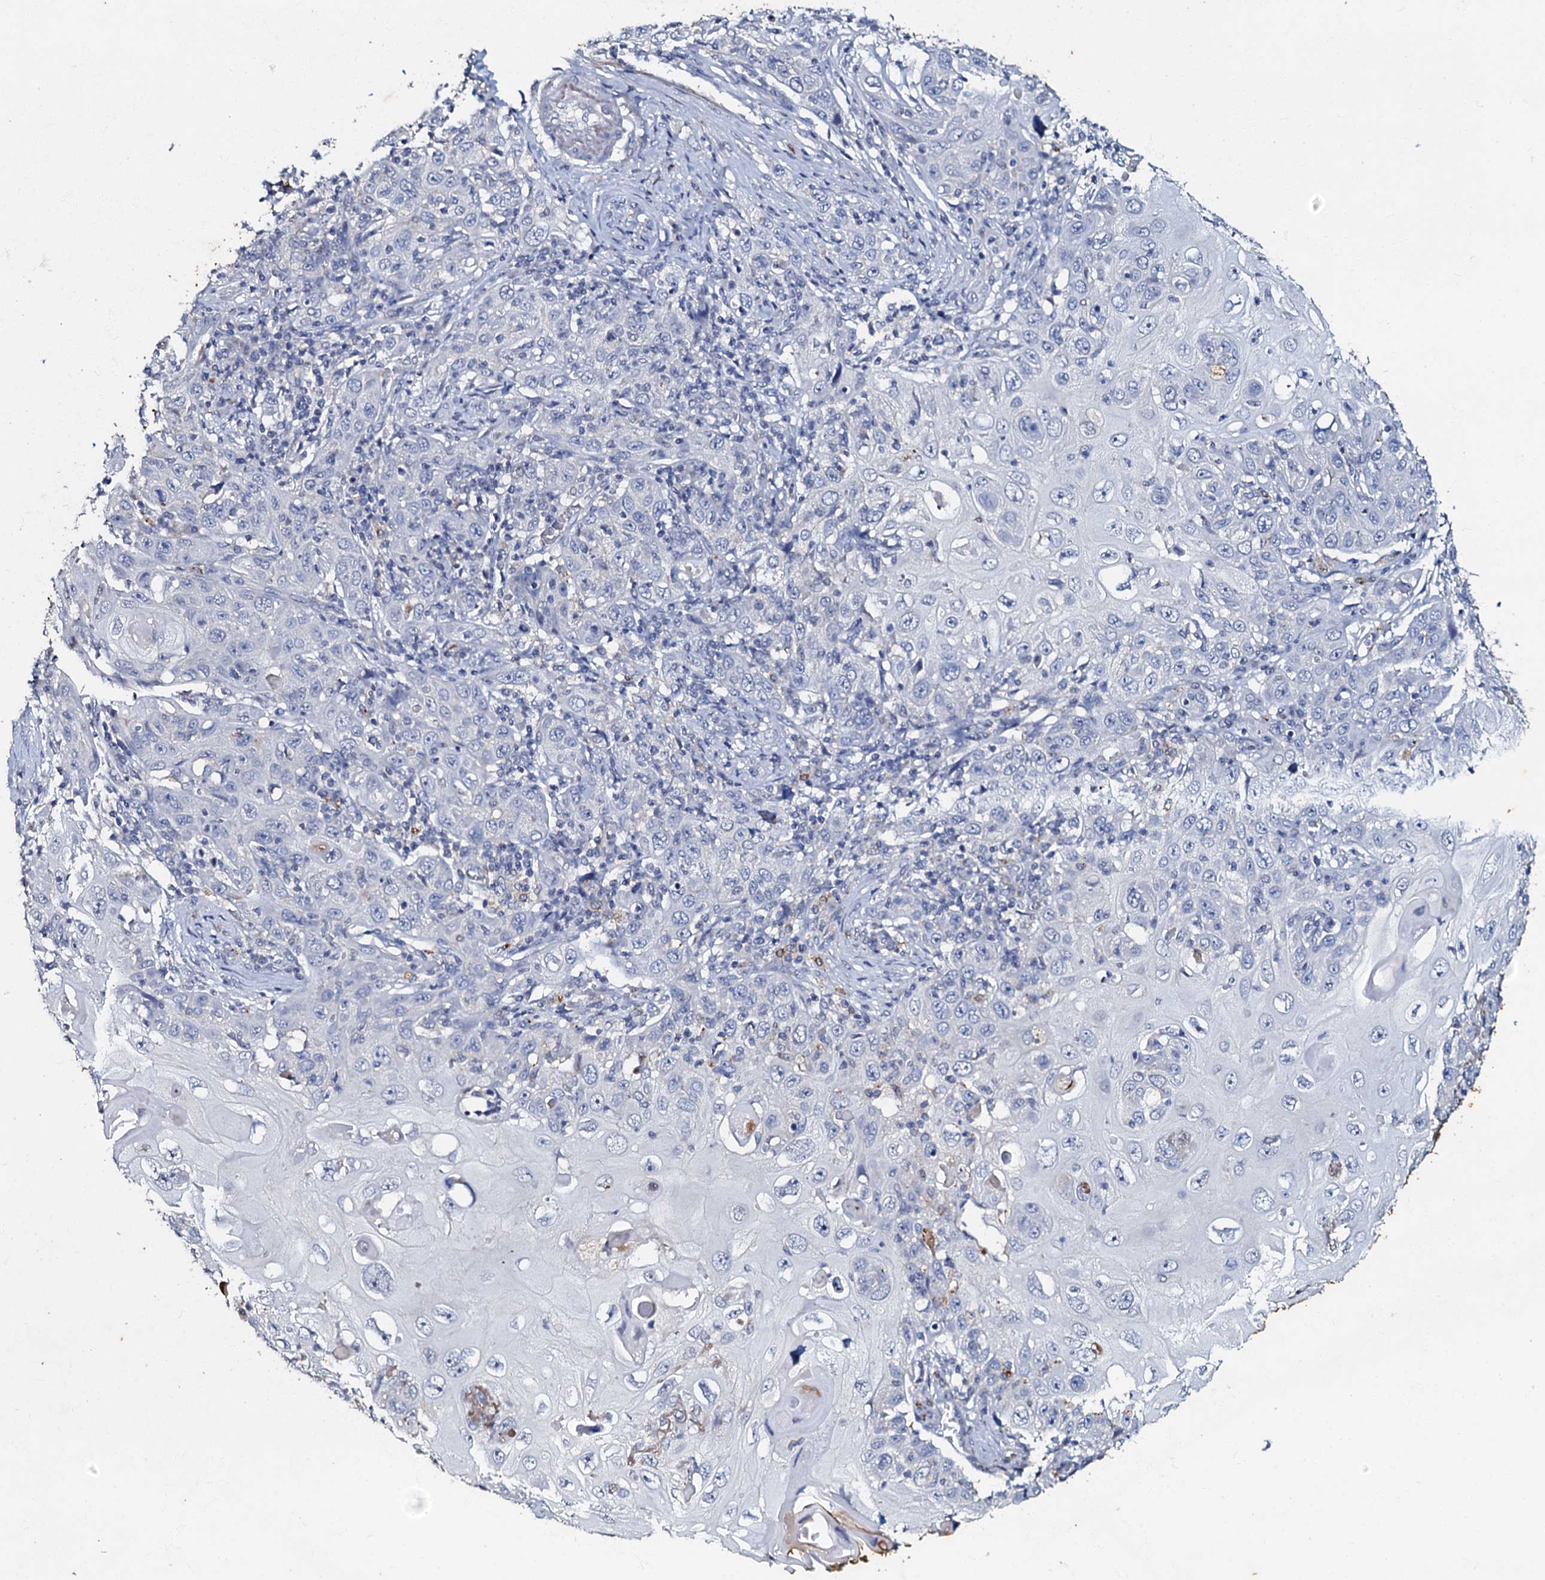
{"staining": {"intensity": "negative", "quantity": "none", "location": "none"}, "tissue": "skin cancer", "cell_type": "Tumor cells", "image_type": "cancer", "snomed": [{"axis": "morphology", "description": "Squamous cell carcinoma, NOS"}, {"axis": "topography", "description": "Skin"}], "caption": "Tumor cells show no significant staining in skin cancer. (IHC, brightfield microscopy, high magnification).", "gene": "MANSC4", "patient": {"sex": "female", "age": 88}}